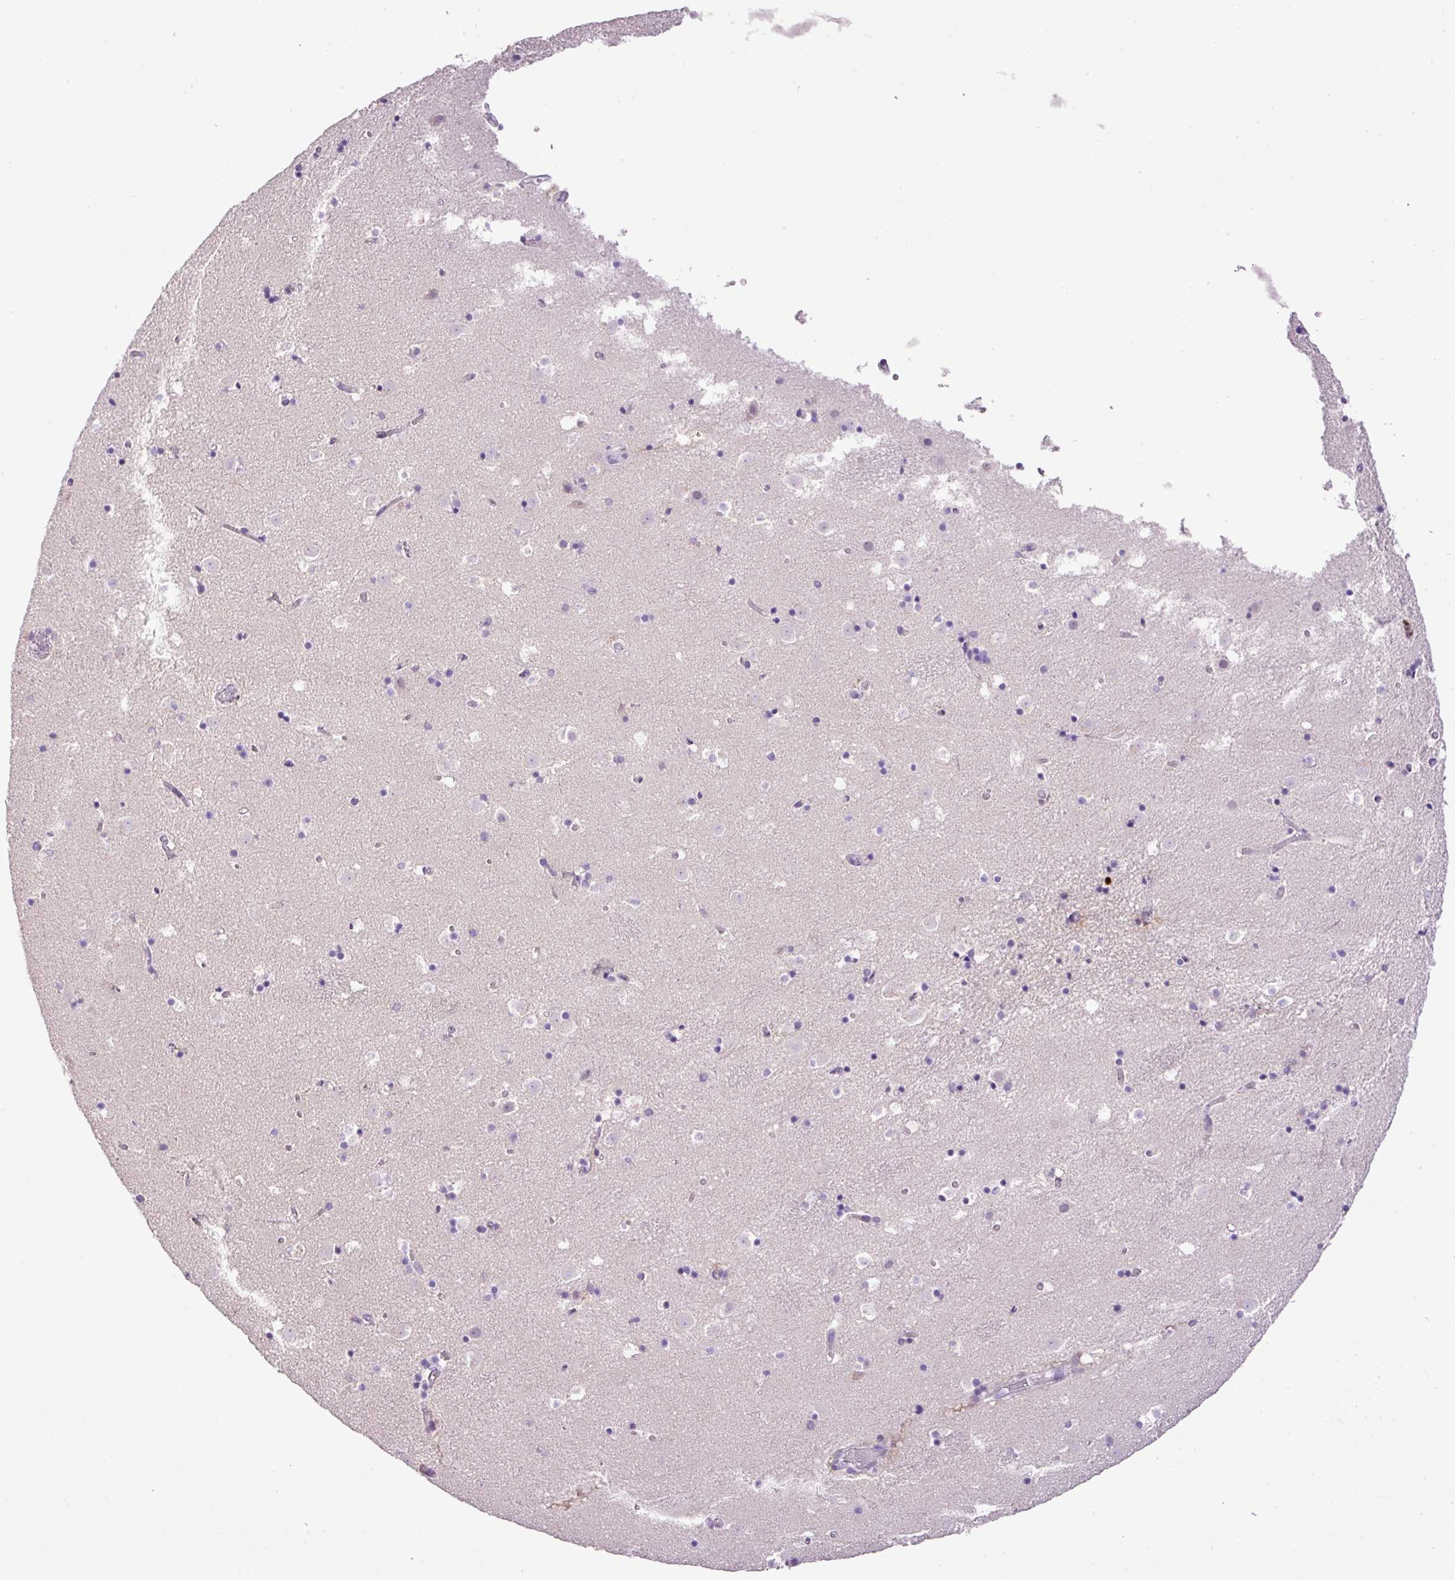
{"staining": {"intensity": "weak", "quantity": "<25%", "location": "cytoplasmic/membranous"}, "tissue": "caudate", "cell_type": "Glial cells", "image_type": "normal", "snomed": [{"axis": "morphology", "description": "Normal tissue, NOS"}, {"axis": "topography", "description": "Lateral ventricle wall"}], "caption": "The immunohistochemistry (IHC) histopathology image has no significant expression in glial cells of caudate. (DAB (3,3'-diaminobenzidine) IHC with hematoxylin counter stain).", "gene": "HTR3E", "patient": {"sex": "male", "age": 25}}